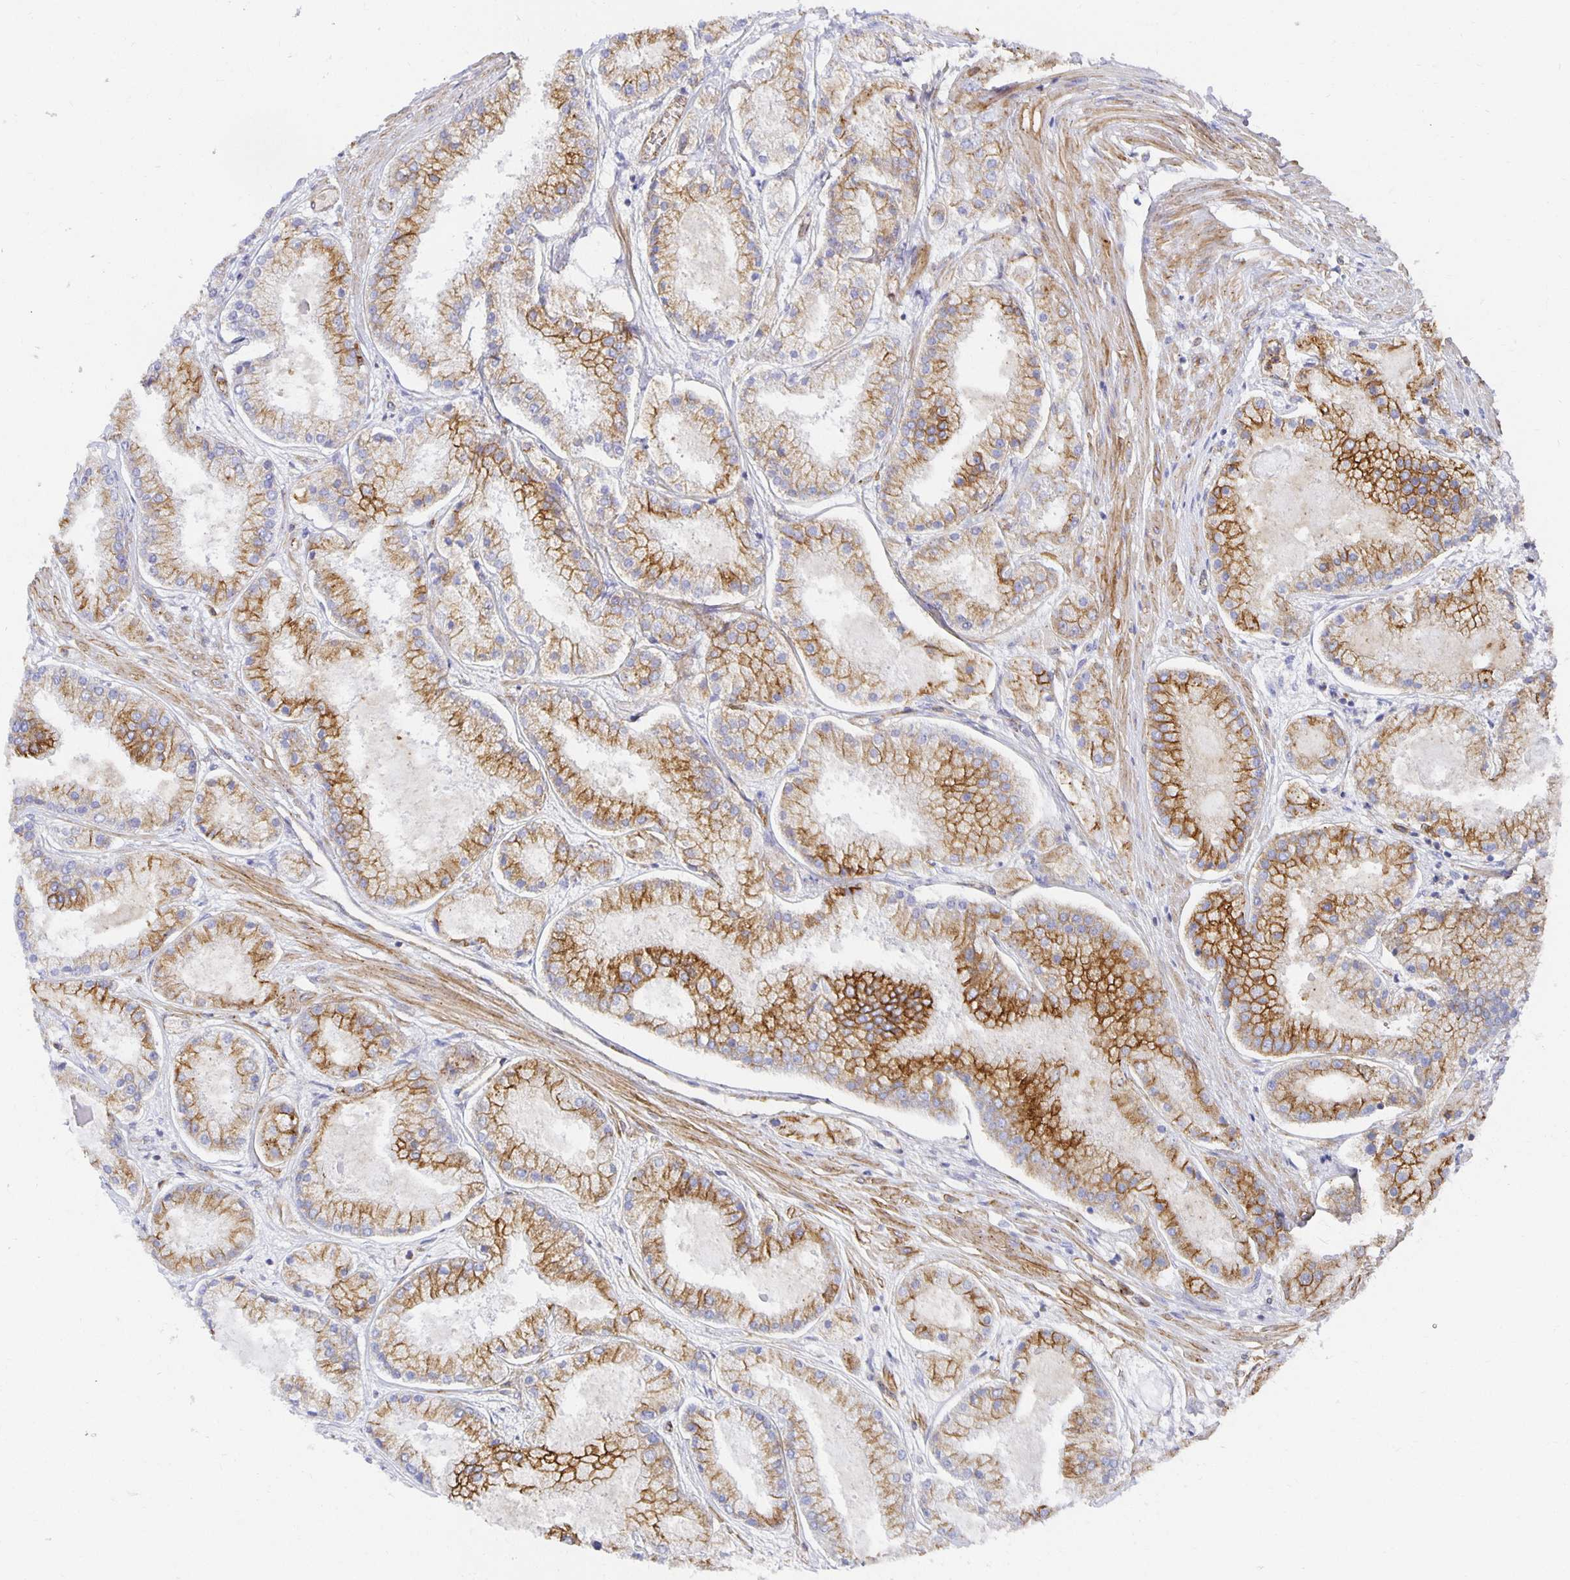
{"staining": {"intensity": "moderate", "quantity": ">75%", "location": "cytoplasmic/membranous"}, "tissue": "prostate cancer", "cell_type": "Tumor cells", "image_type": "cancer", "snomed": [{"axis": "morphology", "description": "Adenocarcinoma, High grade"}, {"axis": "topography", "description": "Prostate"}], "caption": "Human prostate adenocarcinoma (high-grade) stained for a protein (brown) reveals moderate cytoplasmic/membranous positive positivity in approximately >75% of tumor cells.", "gene": "TAAR1", "patient": {"sex": "male", "age": 67}}